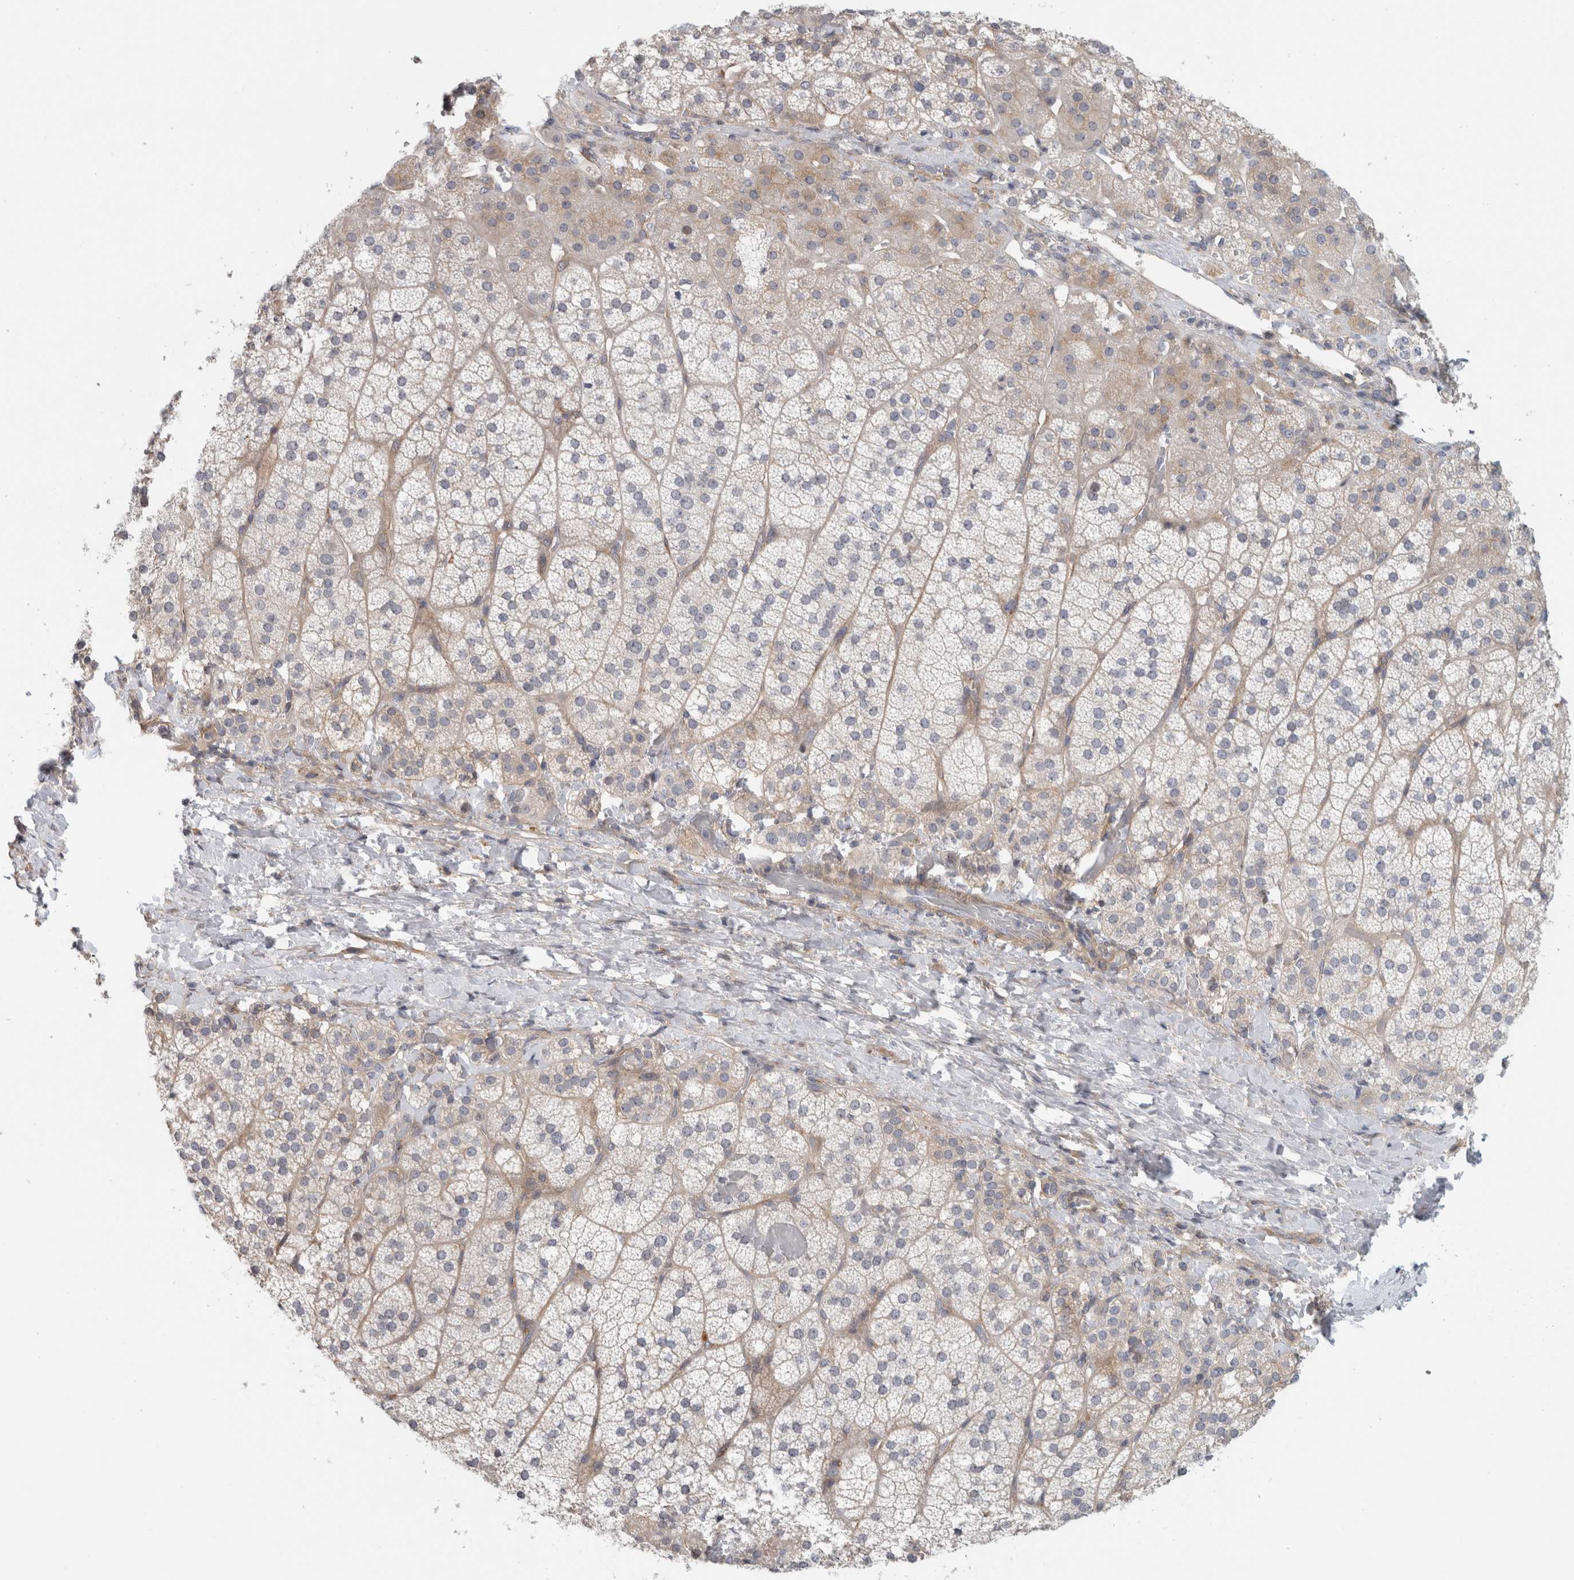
{"staining": {"intensity": "weak", "quantity": "25%-75%", "location": "cytoplasmic/membranous"}, "tissue": "adrenal gland", "cell_type": "Glandular cells", "image_type": "normal", "snomed": [{"axis": "morphology", "description": "Normal tissue, NOS"}, {"axis": "topography", "description": "Adrenal gland"}], "caption": "Unremarkable adrenal gland demonstrates weak cytoplasmic/membranous staining in approximately 25%-75% of glandular cells (DAB IHC, brown staining for protein, blue staining for nuclei)..", "gene": "ZNF804B", "patient": {"sex": "female", "age": 44}}